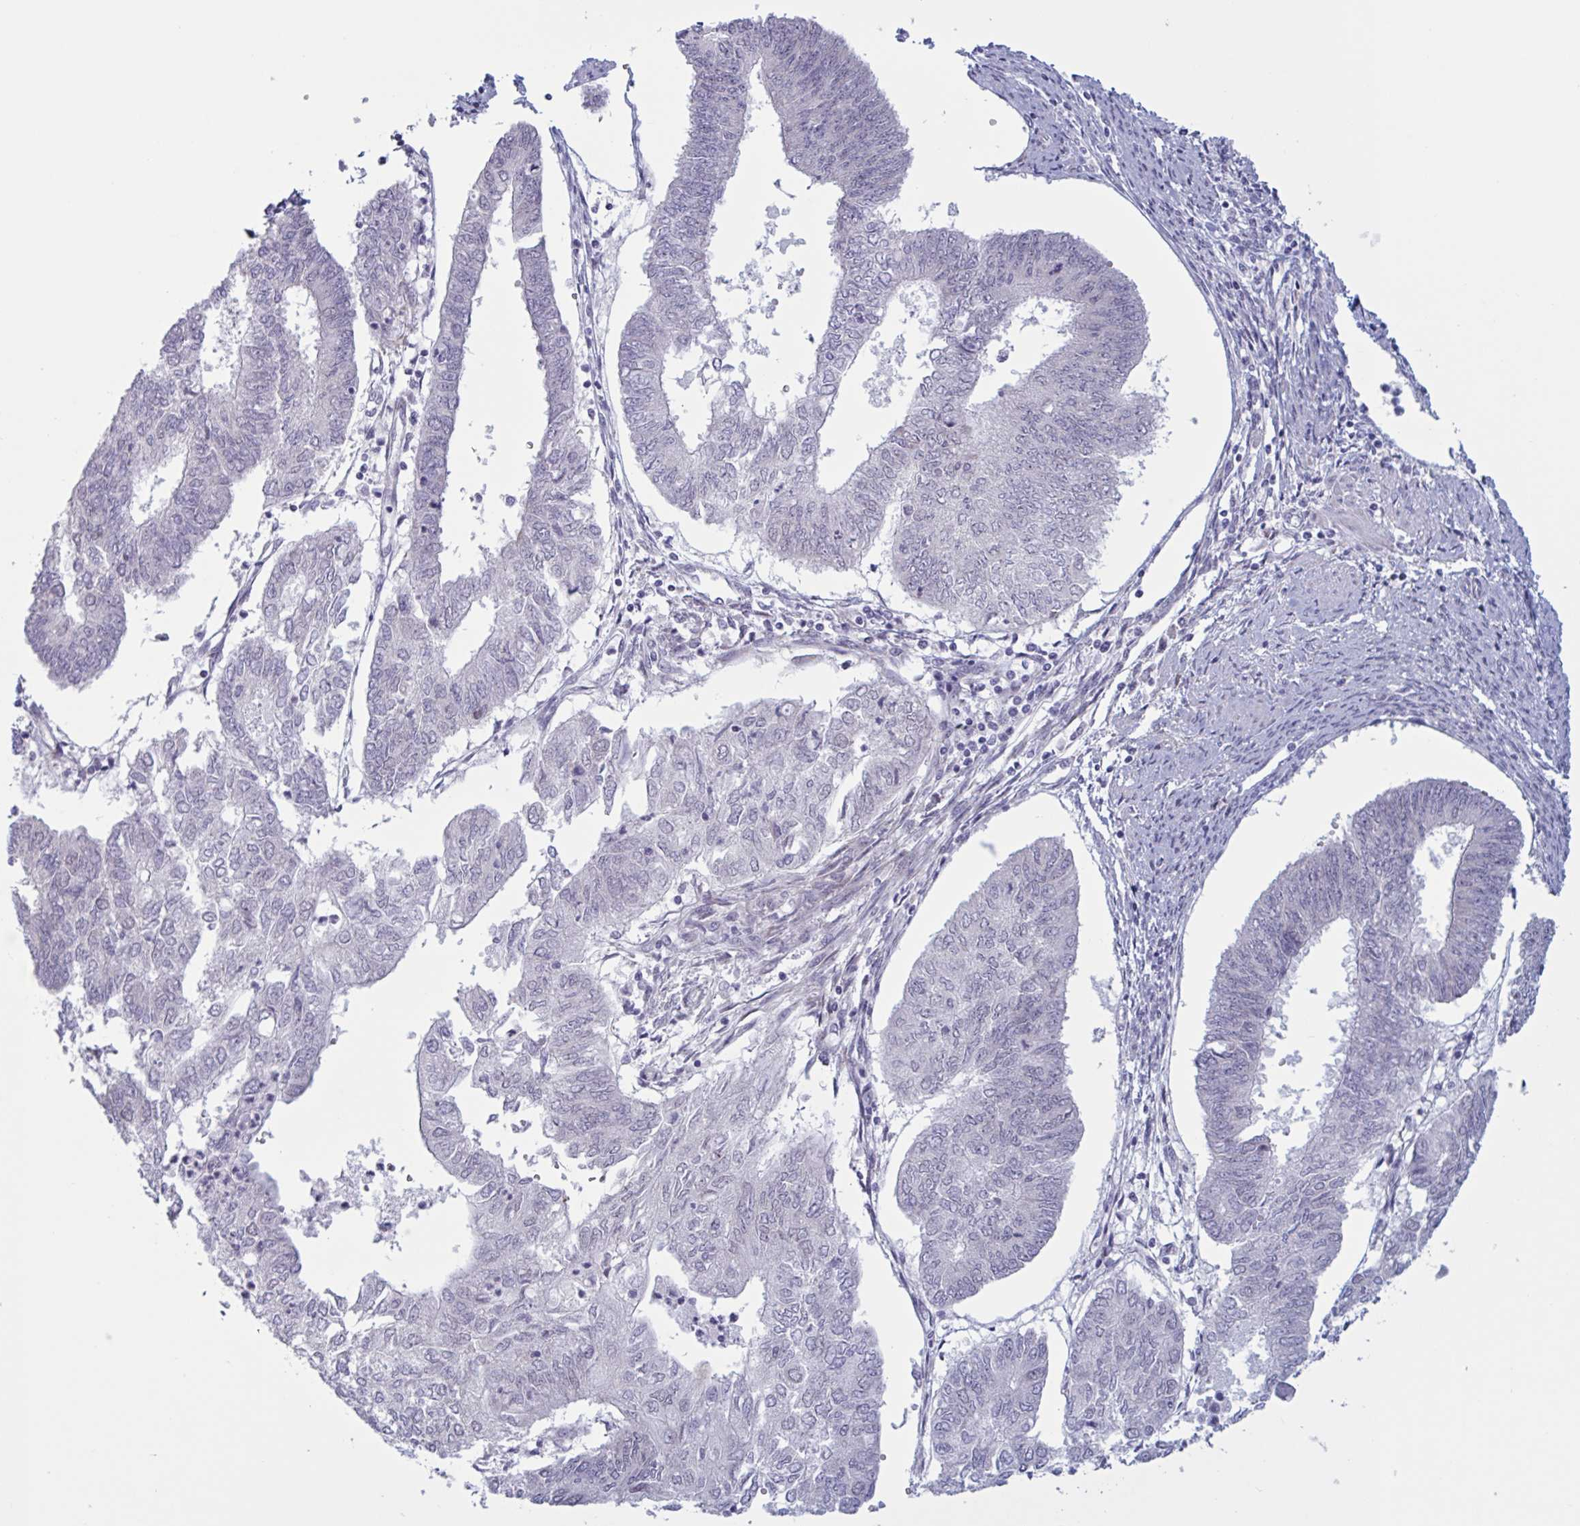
{"staining": {"intensity": "negative", "quantity": "none", "location": "none"}, "tissue": "endometrial cancer", "cell_type": "Tumor cells", "image_type": "cancer", "snomed": [{"axis": "morphology", "description": "Adenocarcinoma, NOS"}, {"axis": "topography", "description": "Endometrium"}], "caption": "Immunohistochemistry micrograph of neoplastic tissue: endometrial adenocarcinoma stained with DAB reveals no significant protein expression in tumor cells.", "gene": "PRMT6", "patient": {"sex": "female", "age": 68}}